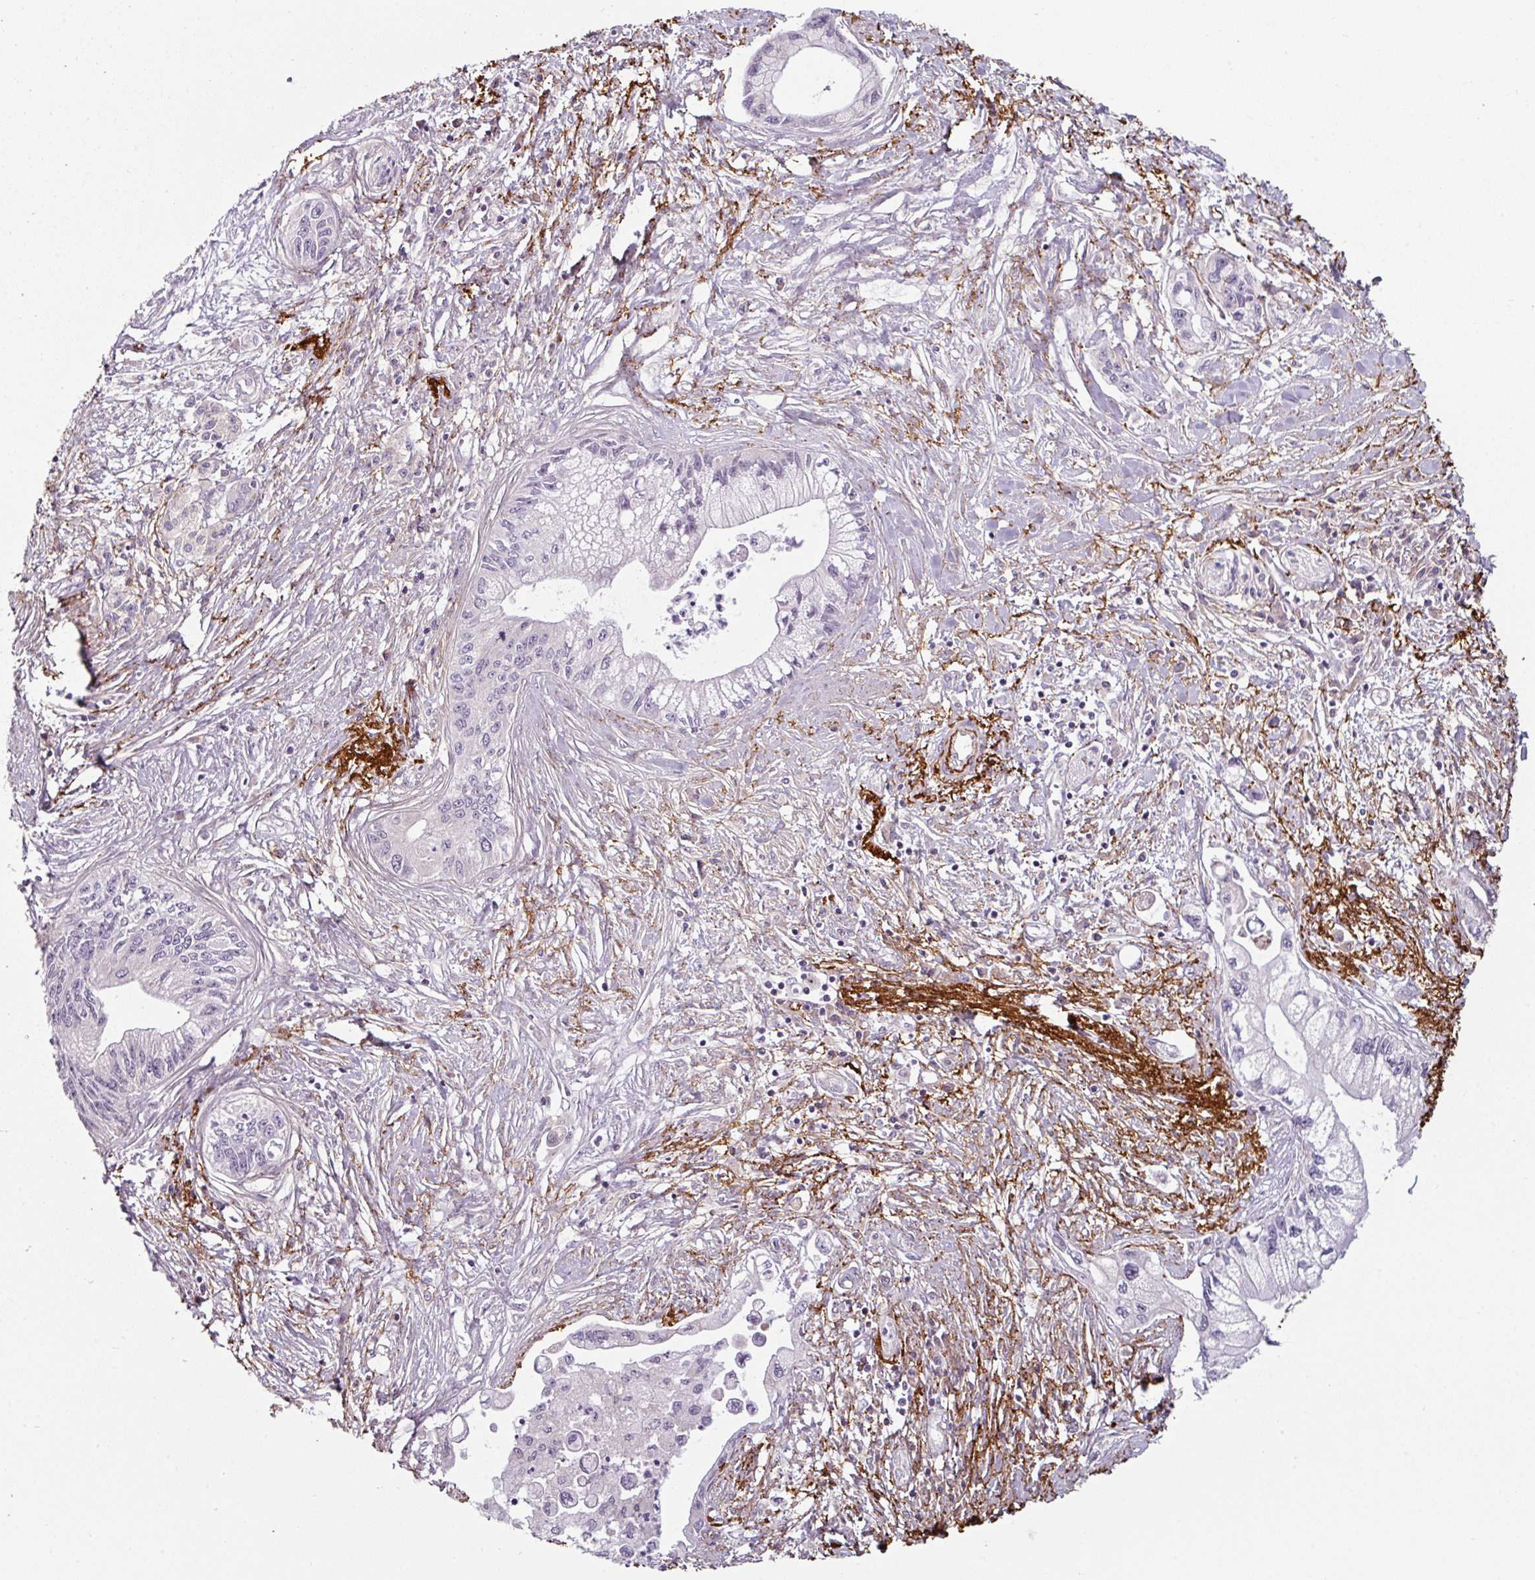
{"staining": {"intensity": "negative", "quantity": "none", "location": "none"}, "tissue": "pancreatic cancer", "cell_type": "Tumor cells", "image_type": "cancer", "snomed": [{"axis": "morphology", "description": "Adenocarcinoma, NOS"}, {"axis": "topography", "description": "Pancreas"}], "caption": "A micrograph of pancreatic cancer stained for a protein reveals no brown staining in tumor cells. (DAB (3,3'-diaminobenzidine) immunohistochemistry (IHC), high magnification).", "gene": "MTMR14", "patient": {"sex": "male", "age": 61}}